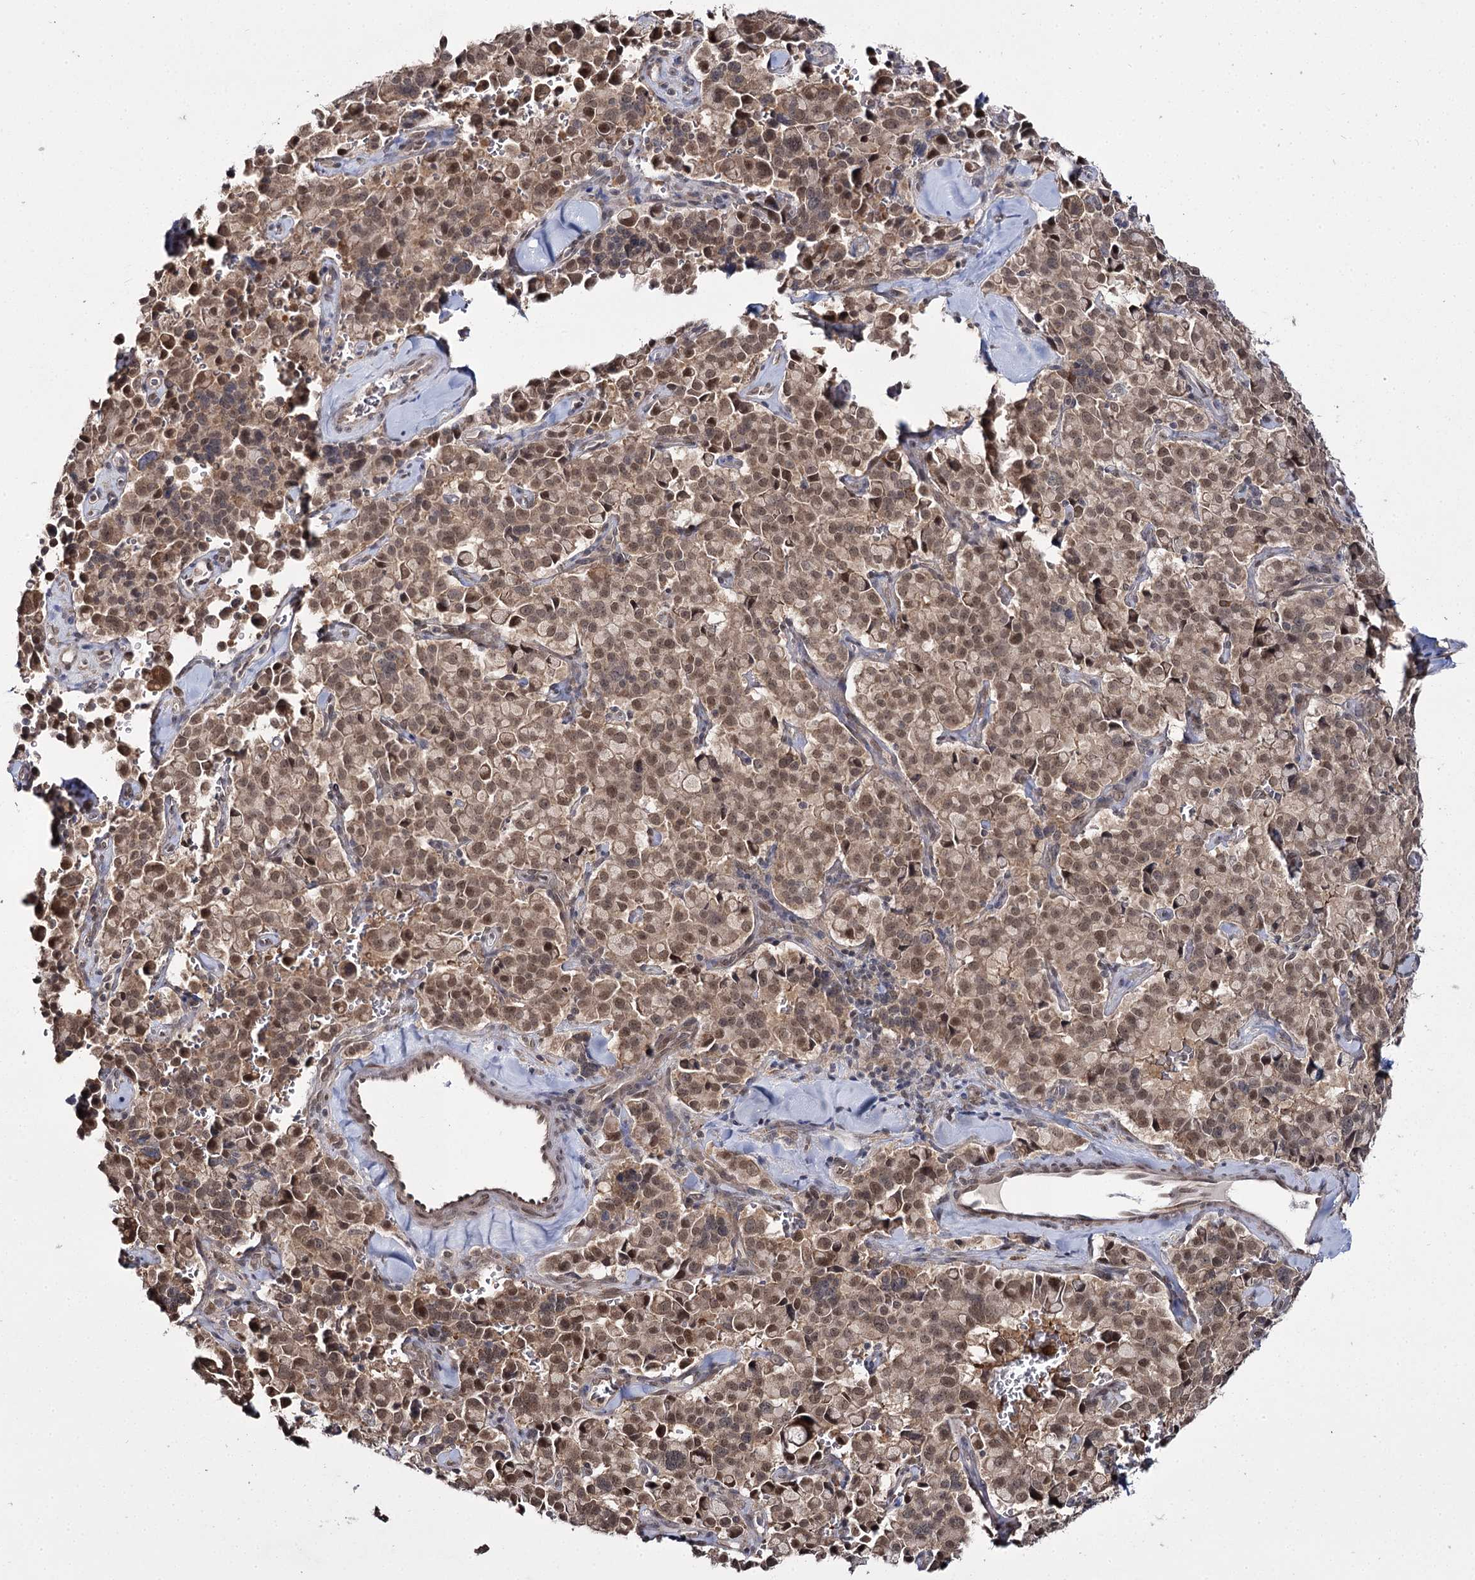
{"staining": {"intensity": "moderate", "quantity": ">75%", "location": "cytoplasmic/membranous,nuclear"}, "tissue": "pancreatic cancer", "cell_type": "Tumor cells", "image_type": "cancer", "snomed": [{"axis": "morphology", "description": "Adenocarcinoma, NOS"}, {"axis": "topography", "description": "Pancreas"}], "caption": "Protein expression analysis of pancreatic adenocarcinoma displays moderate cytoplasmic/membranous and nuclear staining in about >75% of tumor cells.", "gene": "TRNT1", "patient": {"sex": "male", "age": 65}}